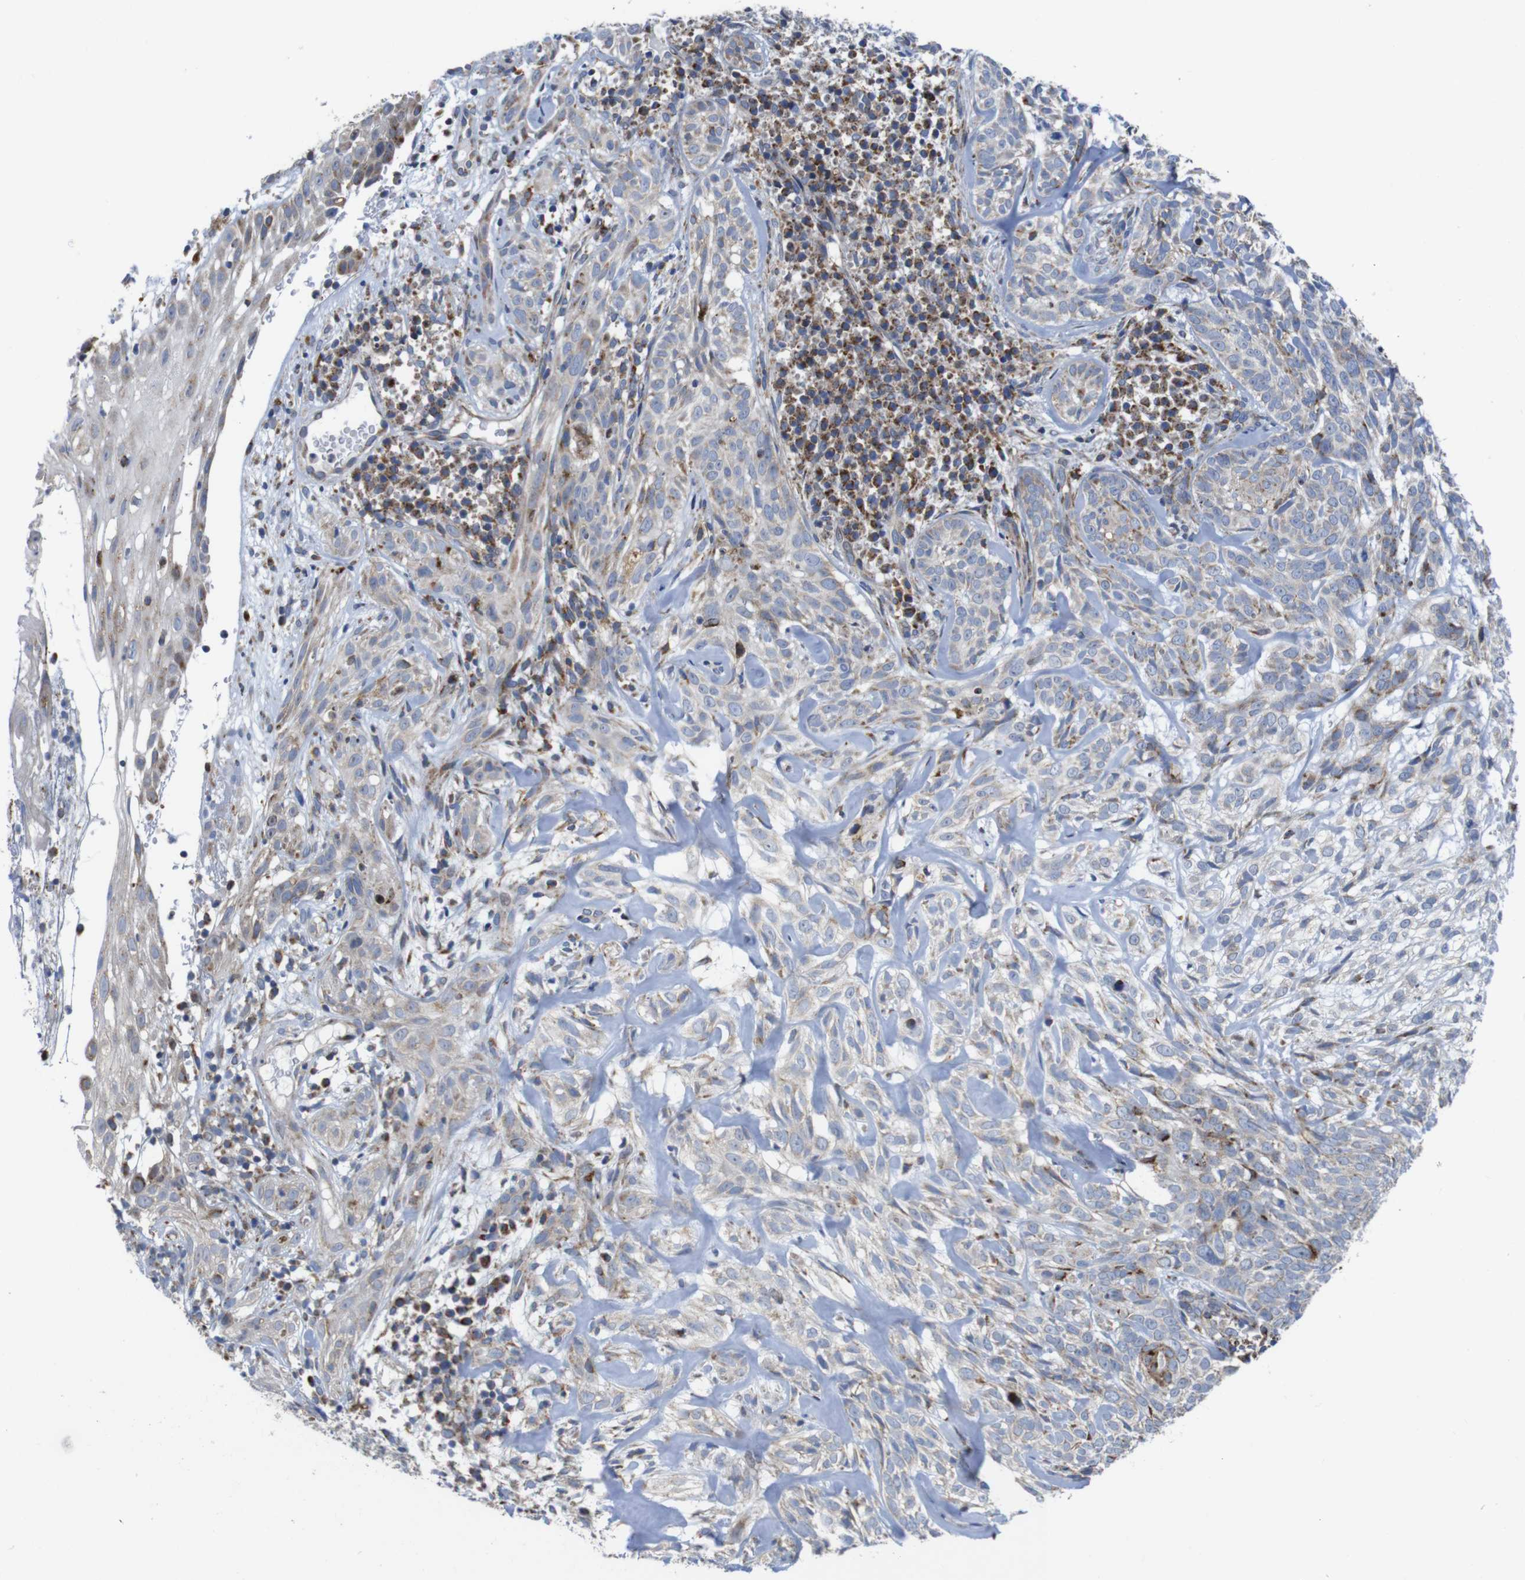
{"staining": {"intensity": "weak", "quantity": "25%-75%", "location": "cytoplasmic/membranous"}, "tissue": "skin cancer", "cell_type": "Tumor cells", "image_type": "cancer", "snomed": [{"axis": "morphology", "description": "Basal cell carcinoma"}, {"axis": "topography", "description": "Skin"}], "caption": "A micrograph of human skin basal cell carcinoma stained for a protein reveals weak cytoplasmic/membranous brown staining in tumor cells. The staining was performed using DAB (3,3'-diaminobenzidine), with brown indicating positive protein expression. Nuclei are stained blue with hematoxylin.", "gene": "TMEM192", "patient": {"sex": "male", "age": 72}}